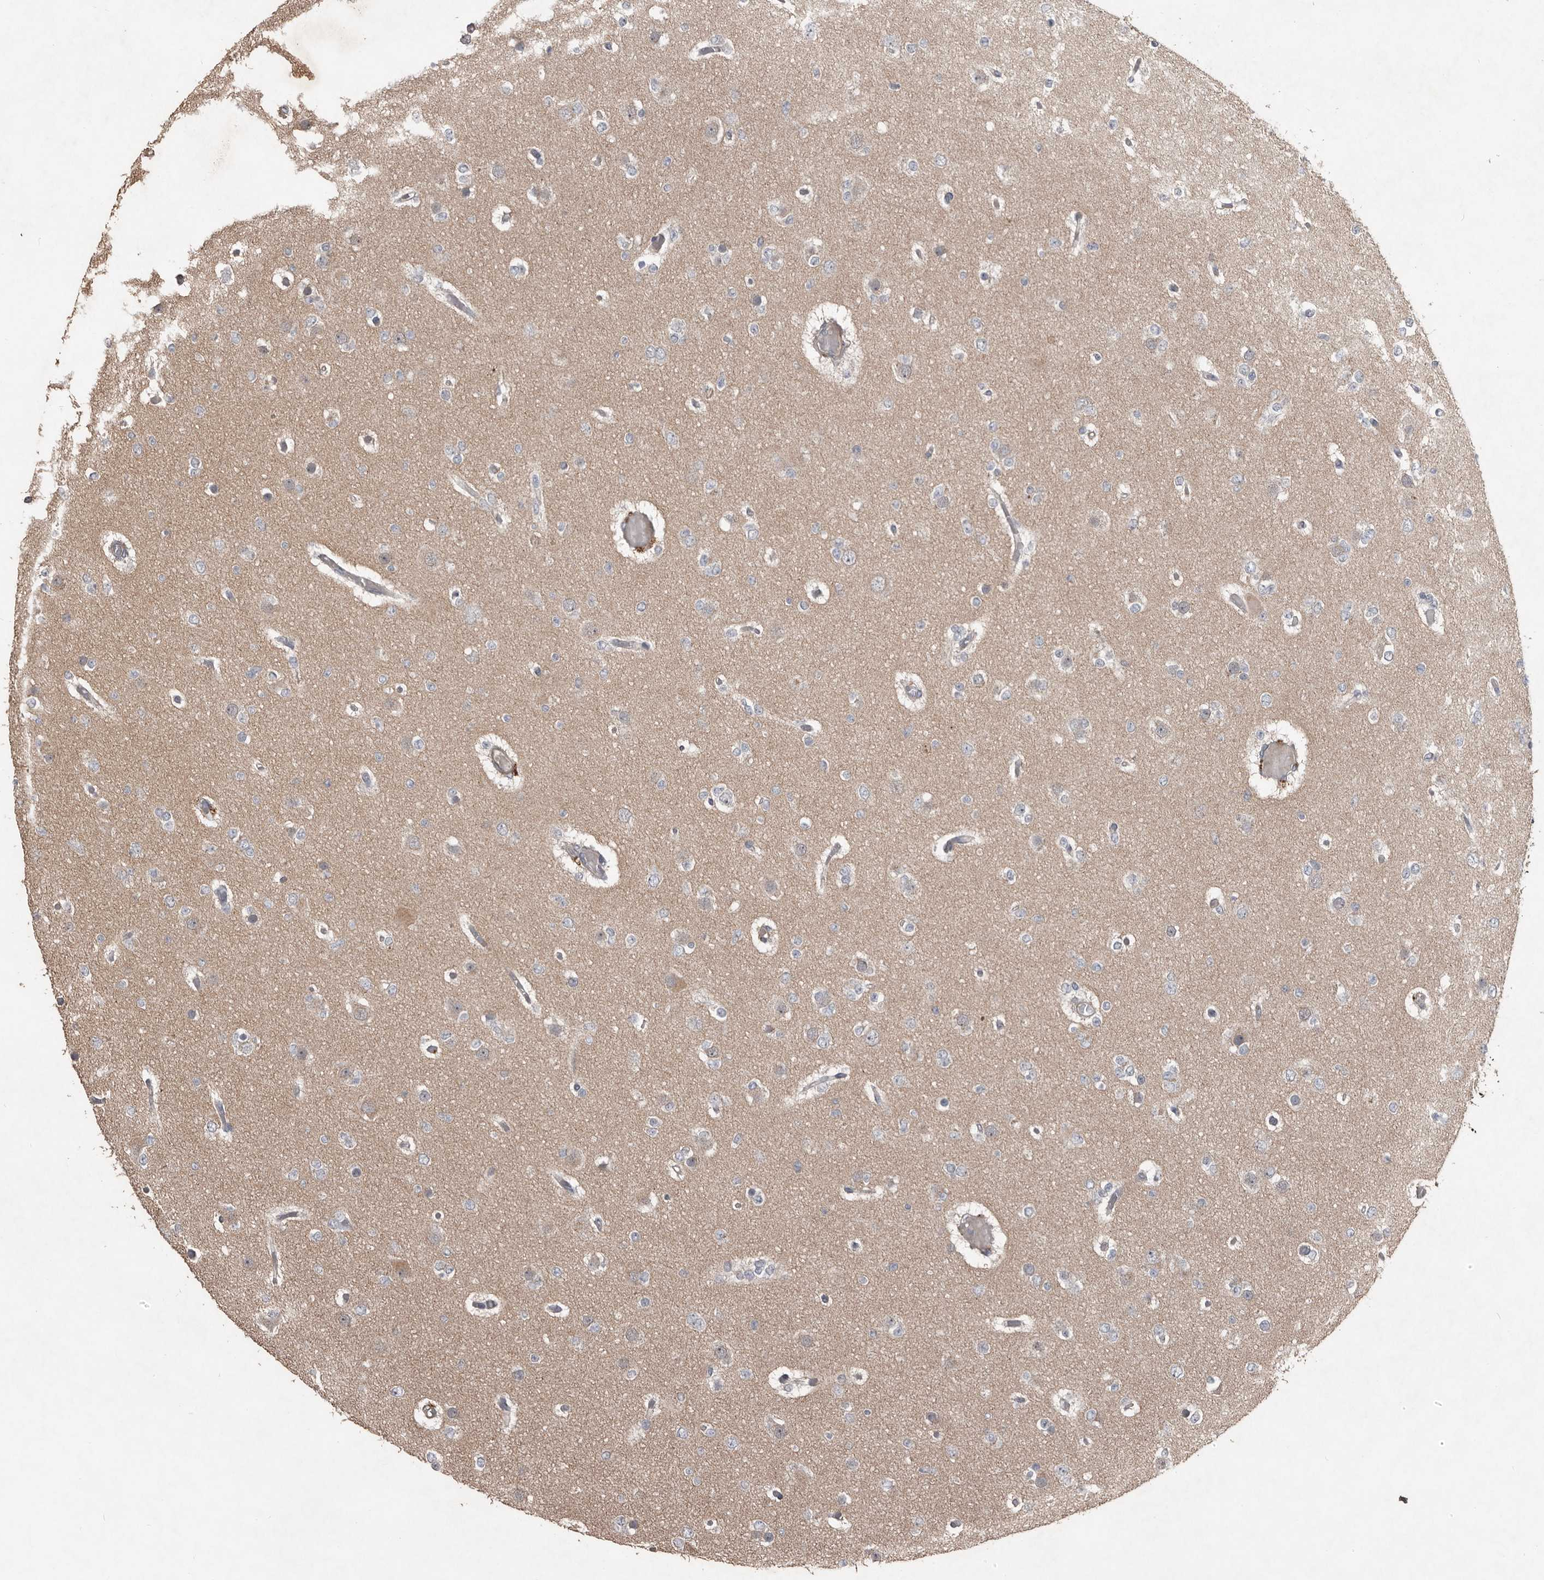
{"staining": {"intensity": "weak", "quantity": "<25%", "location": "cytoplasmic/membranous"}, "tissue": "glioma", "cell_type": "Tumor cells", "image_type": "cancer", "snomed": [{"axis": "morphology", "description": "Glioma, malignant, Low grade"}, {"axis": "topography", "description": "Brain"}], "caption": "DAB immunohistochemical staining of glioma reveals no significant positivity in tumor cells.", "gene": "BAMBI", "patient": {"sex": "female", "age": 22}}